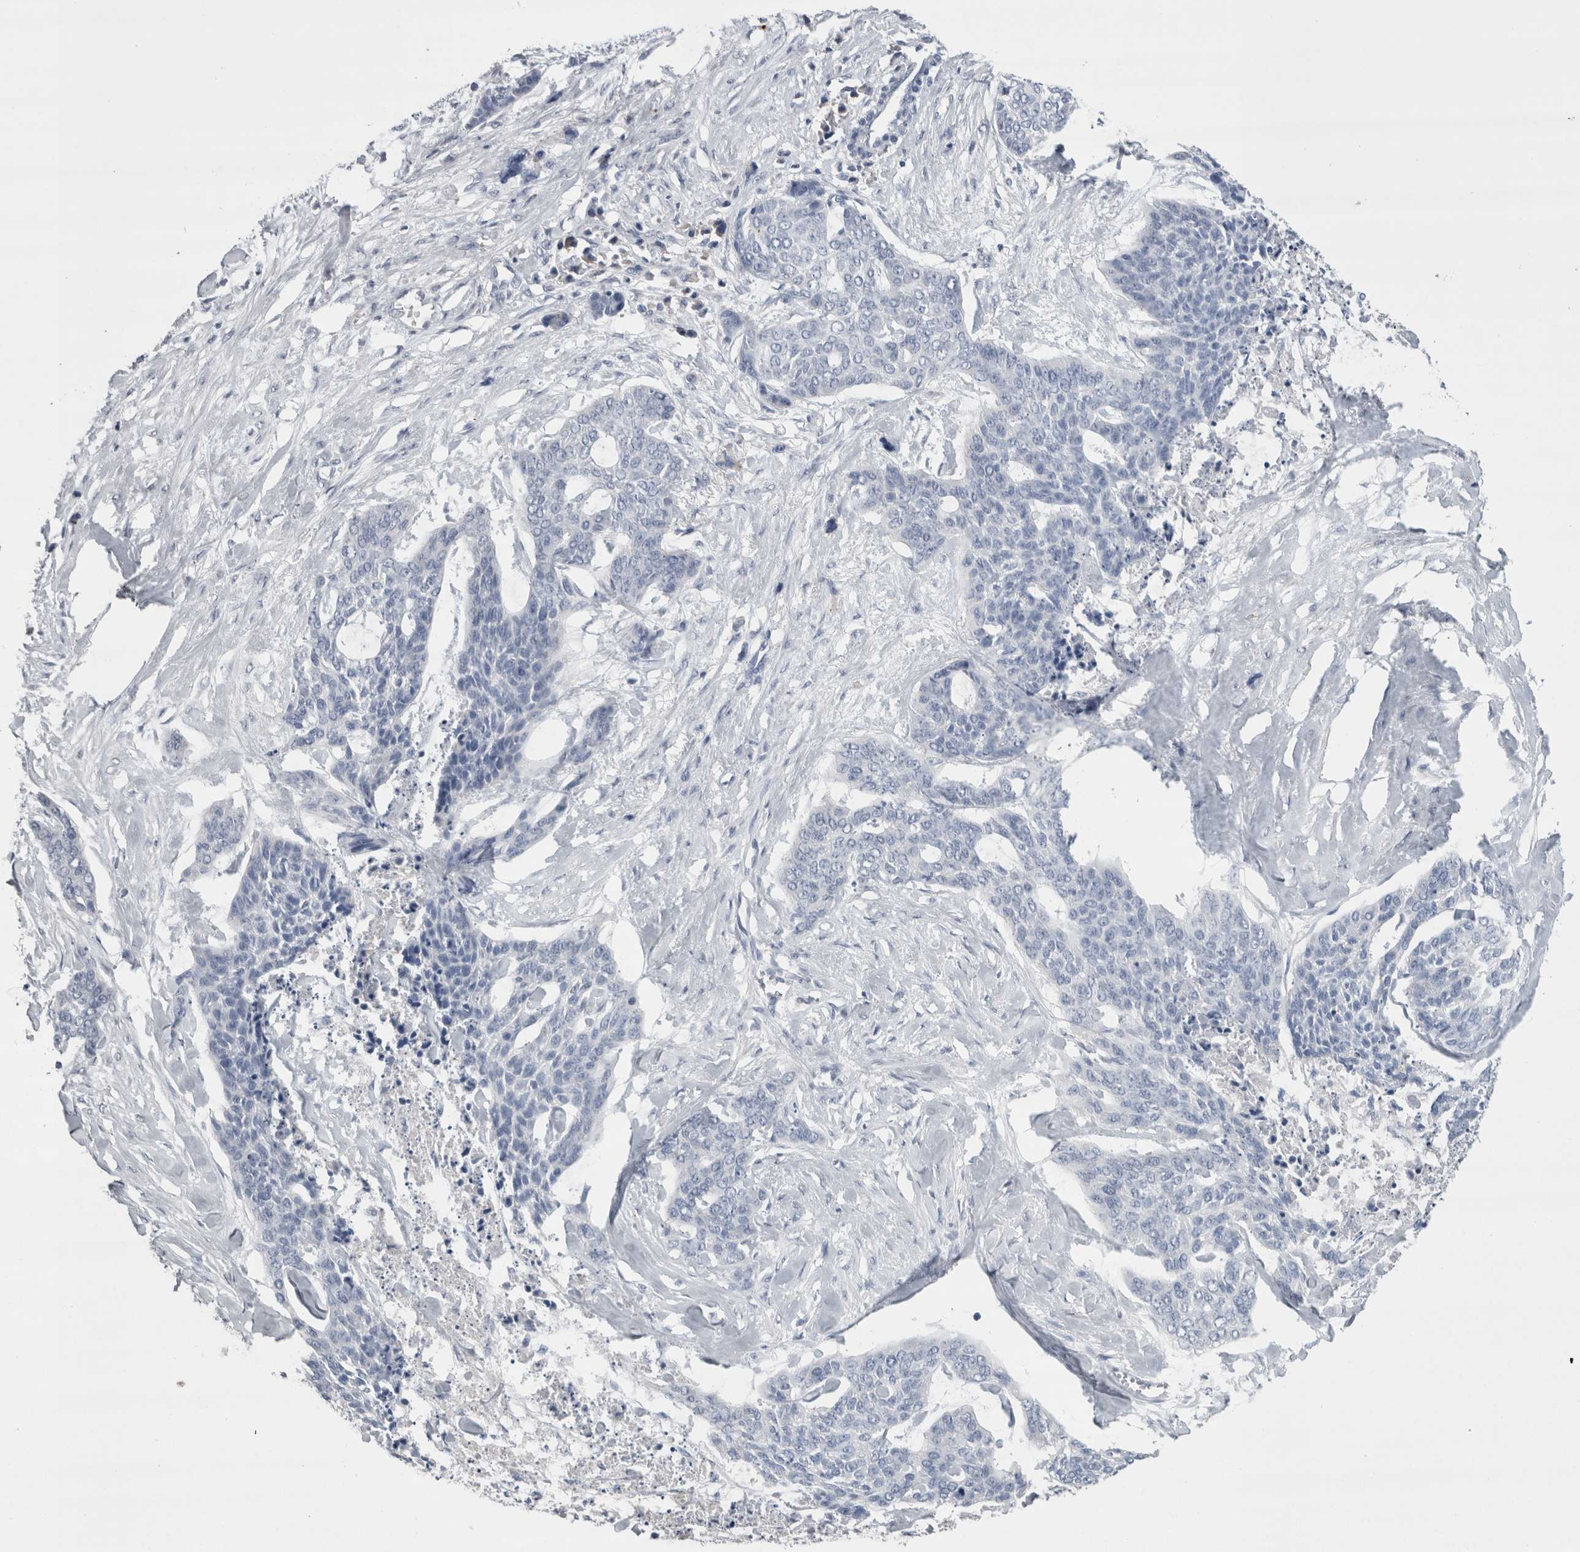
{"staining": {"intensity": "negative", "quantity": "none", "location": "none"}, "tissue": "skin cancer", "cell_type": "Tumor cells", "image_type": "cancer", "snomed": [{"axis": "morphology", "description": "Basal cell carcinoma"}, {"axis": "topography", "description": "Skin"}], "caption": "Immunohistochemistry (IHC) of skin basal cell carcinoma displays no expression in tumor cells.", "gene": "REG1A", "patient": {"sex": "female", "age": 64}}